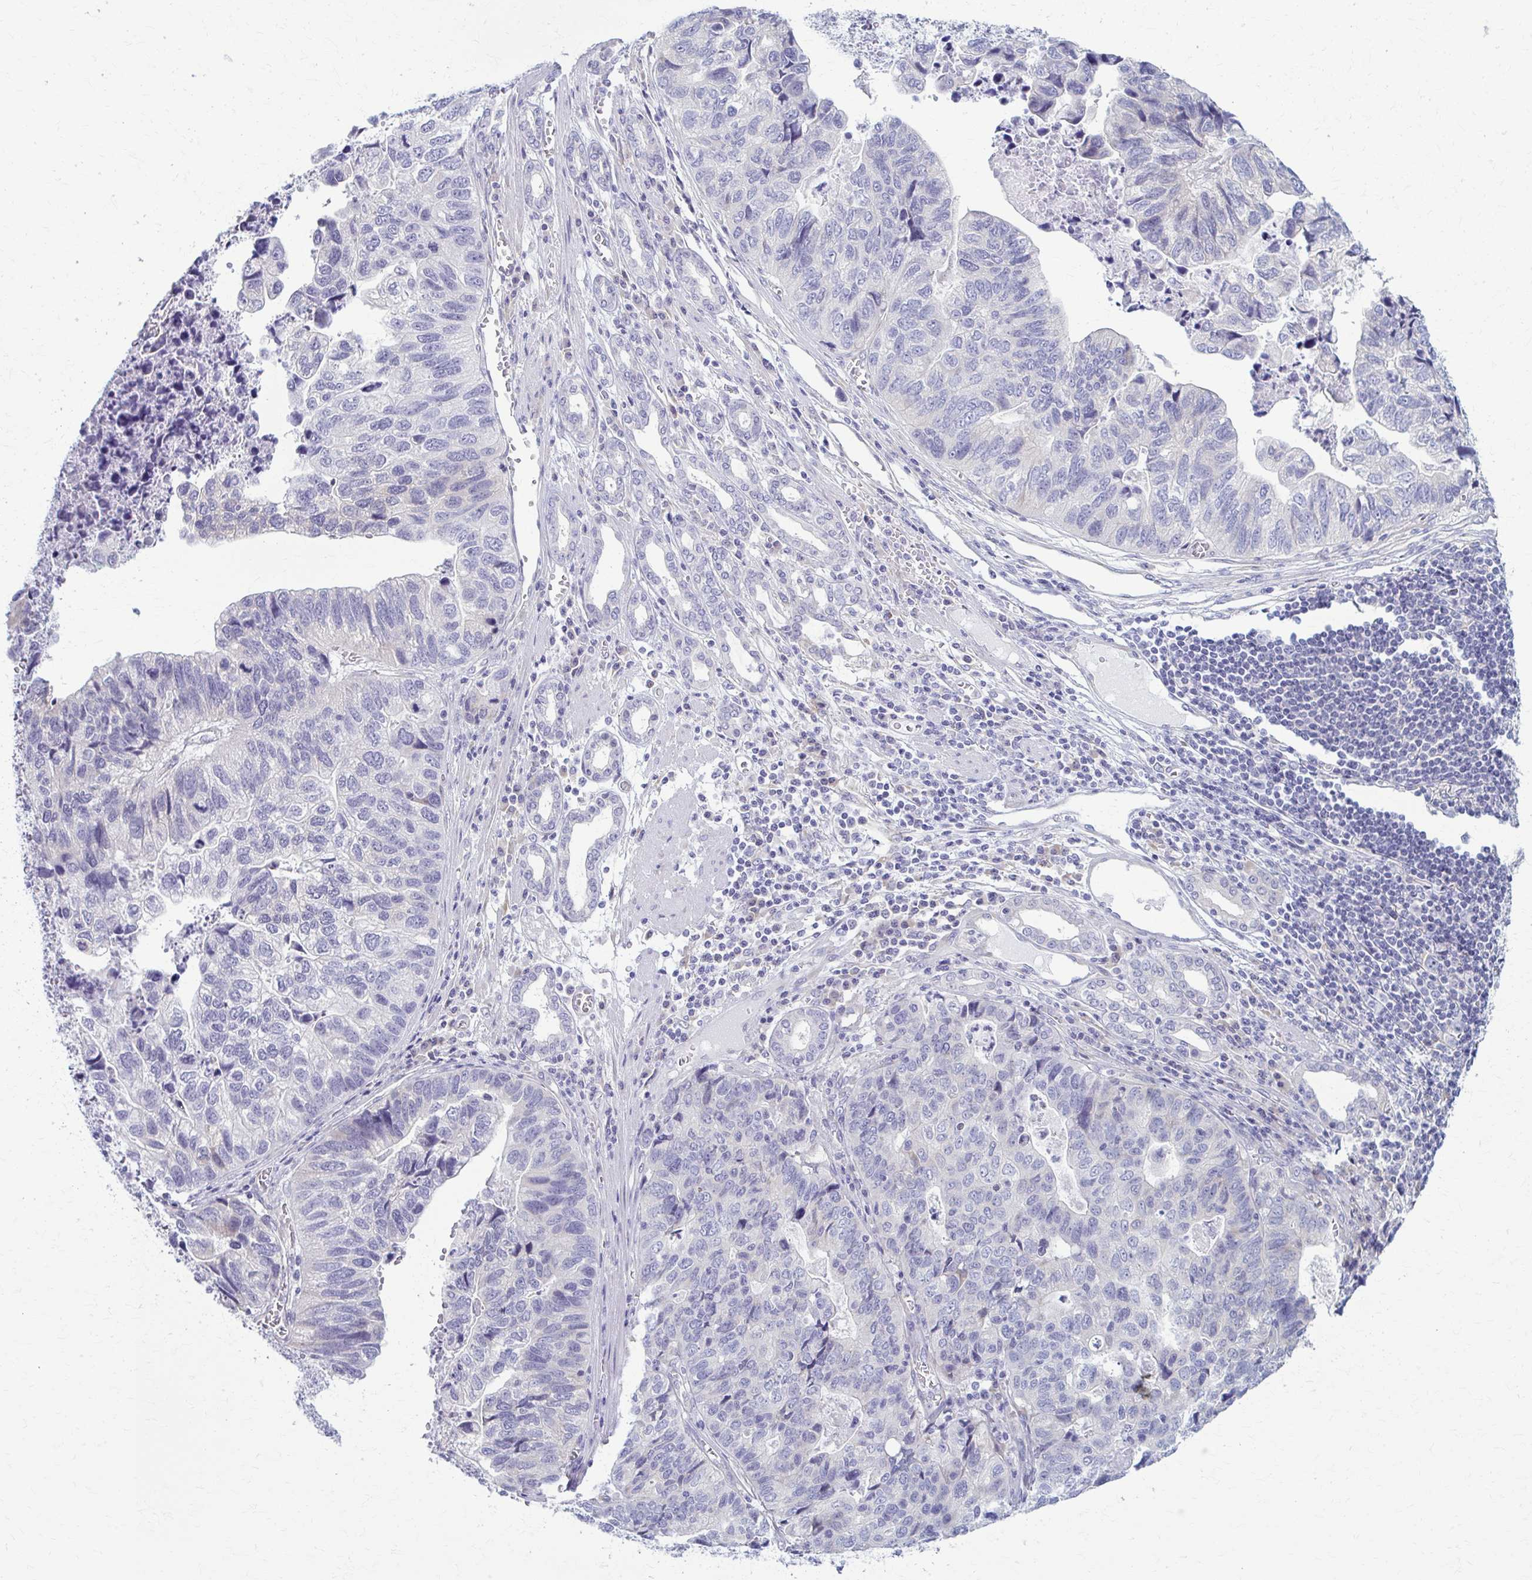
{"staining": {"intensity": "negative", "quantity": "none", "location": "none"}, "tissue": "stomach cancer", "cell_type": "Tumor cells", "image_type": "cancer", "snomed": [{"axis": "morphology", "description": "Adenocarcinoma, NOS"}, {"axis": "topography", "description": "Stomach, upper"}], "caption": "The image shows no significant expression in tumor cells of stomach cancer (adenocarcinoma).", "gene": "PRKRA", "patient": {"sex": "female", "age": 67}}